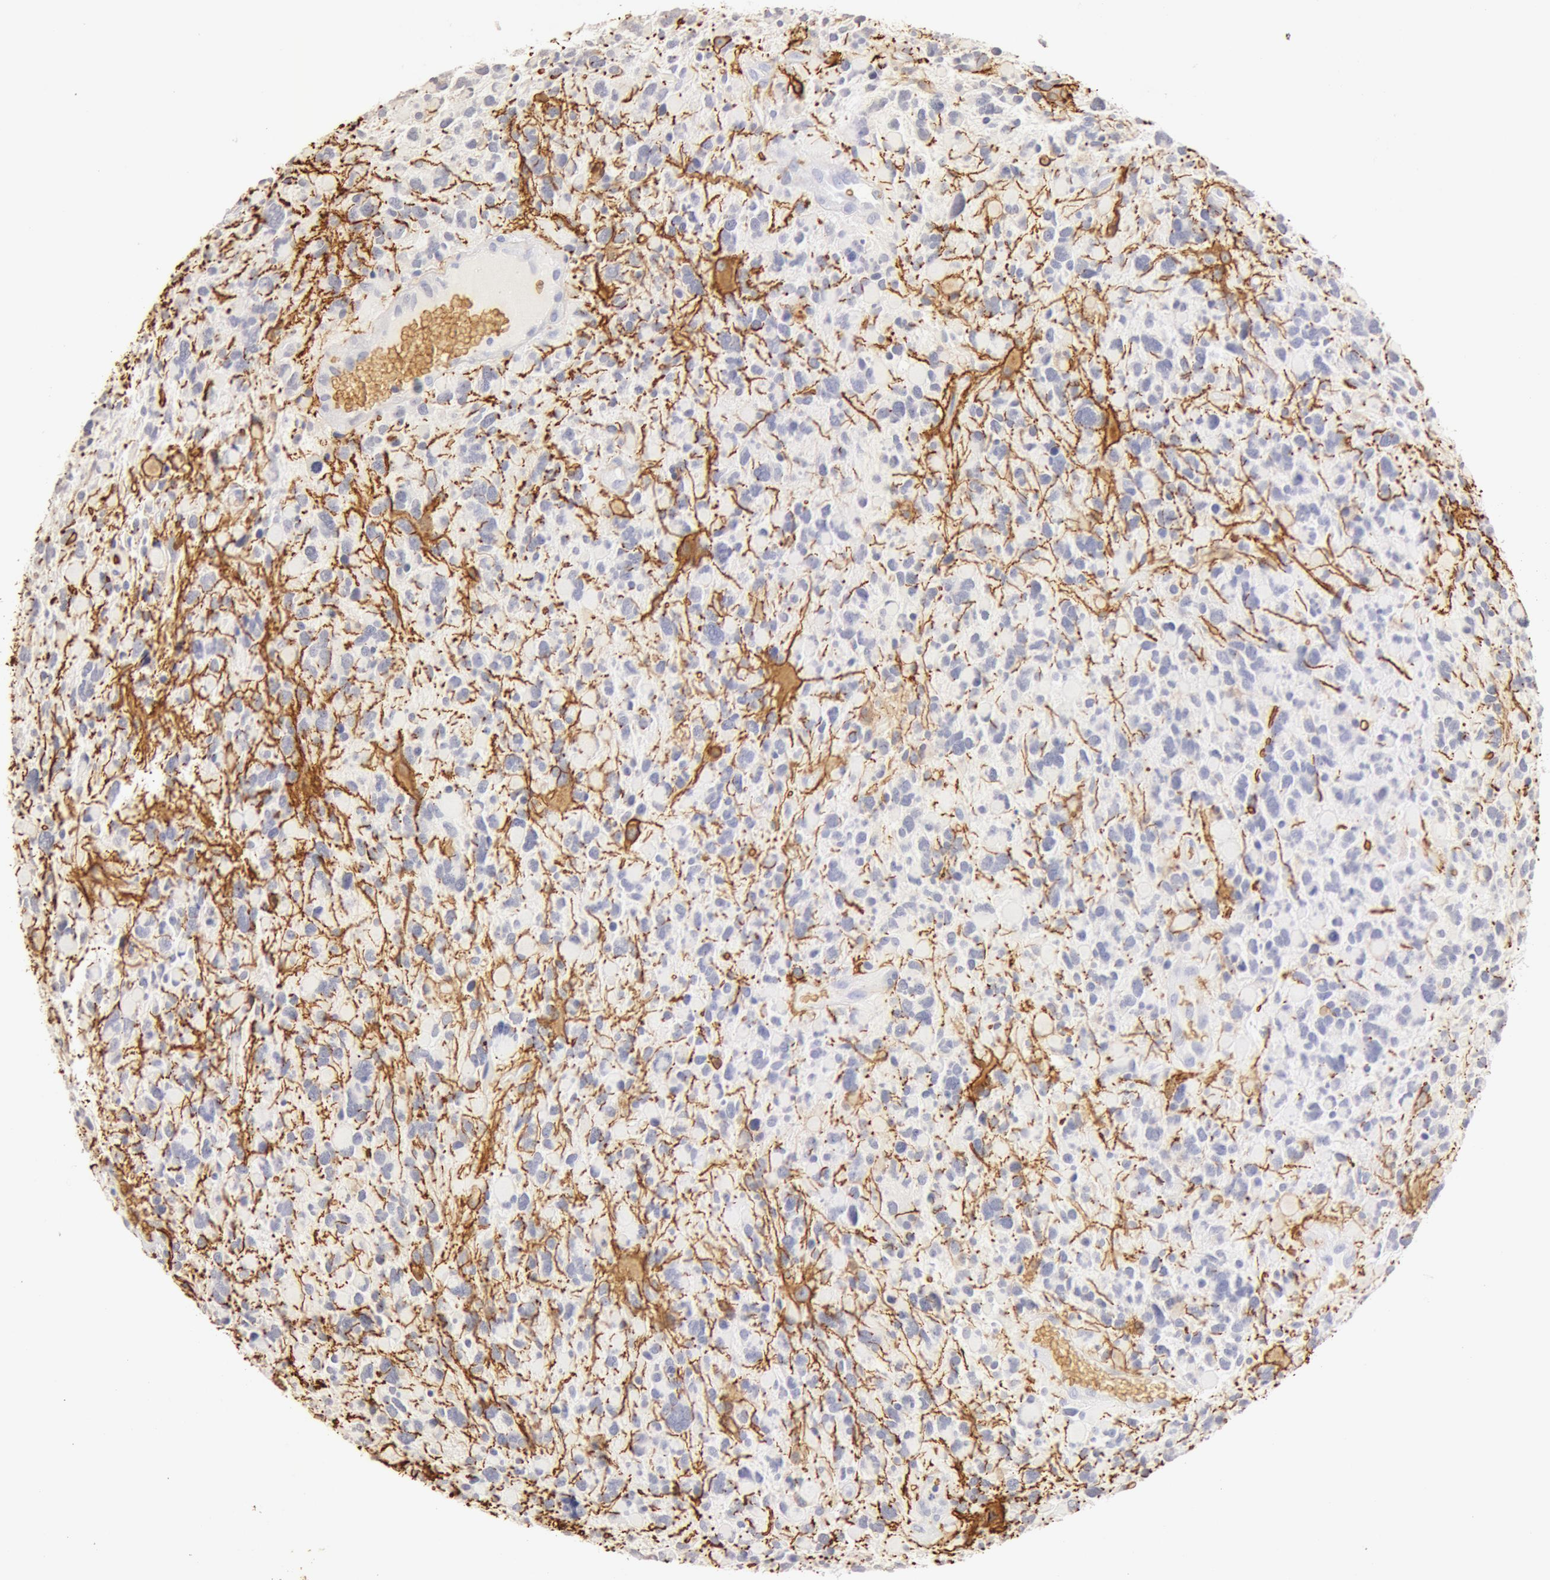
{"staining": {"intensity": "negative", "quantity": "none", "location": "none"}, "tissue": "glioma", "cell_type": "Tumor cells", "image_type": "cancer", "snomed": [{"axis": "morphology", "description": "Glioma, malignant, High grade"}, {"axis": "topography", "description": "Brain"}], "caption": "Tumor cells show no significant protein expression in glioma.", "gene": "AQP1", "patient": {"sex": "female", "age": 37}}